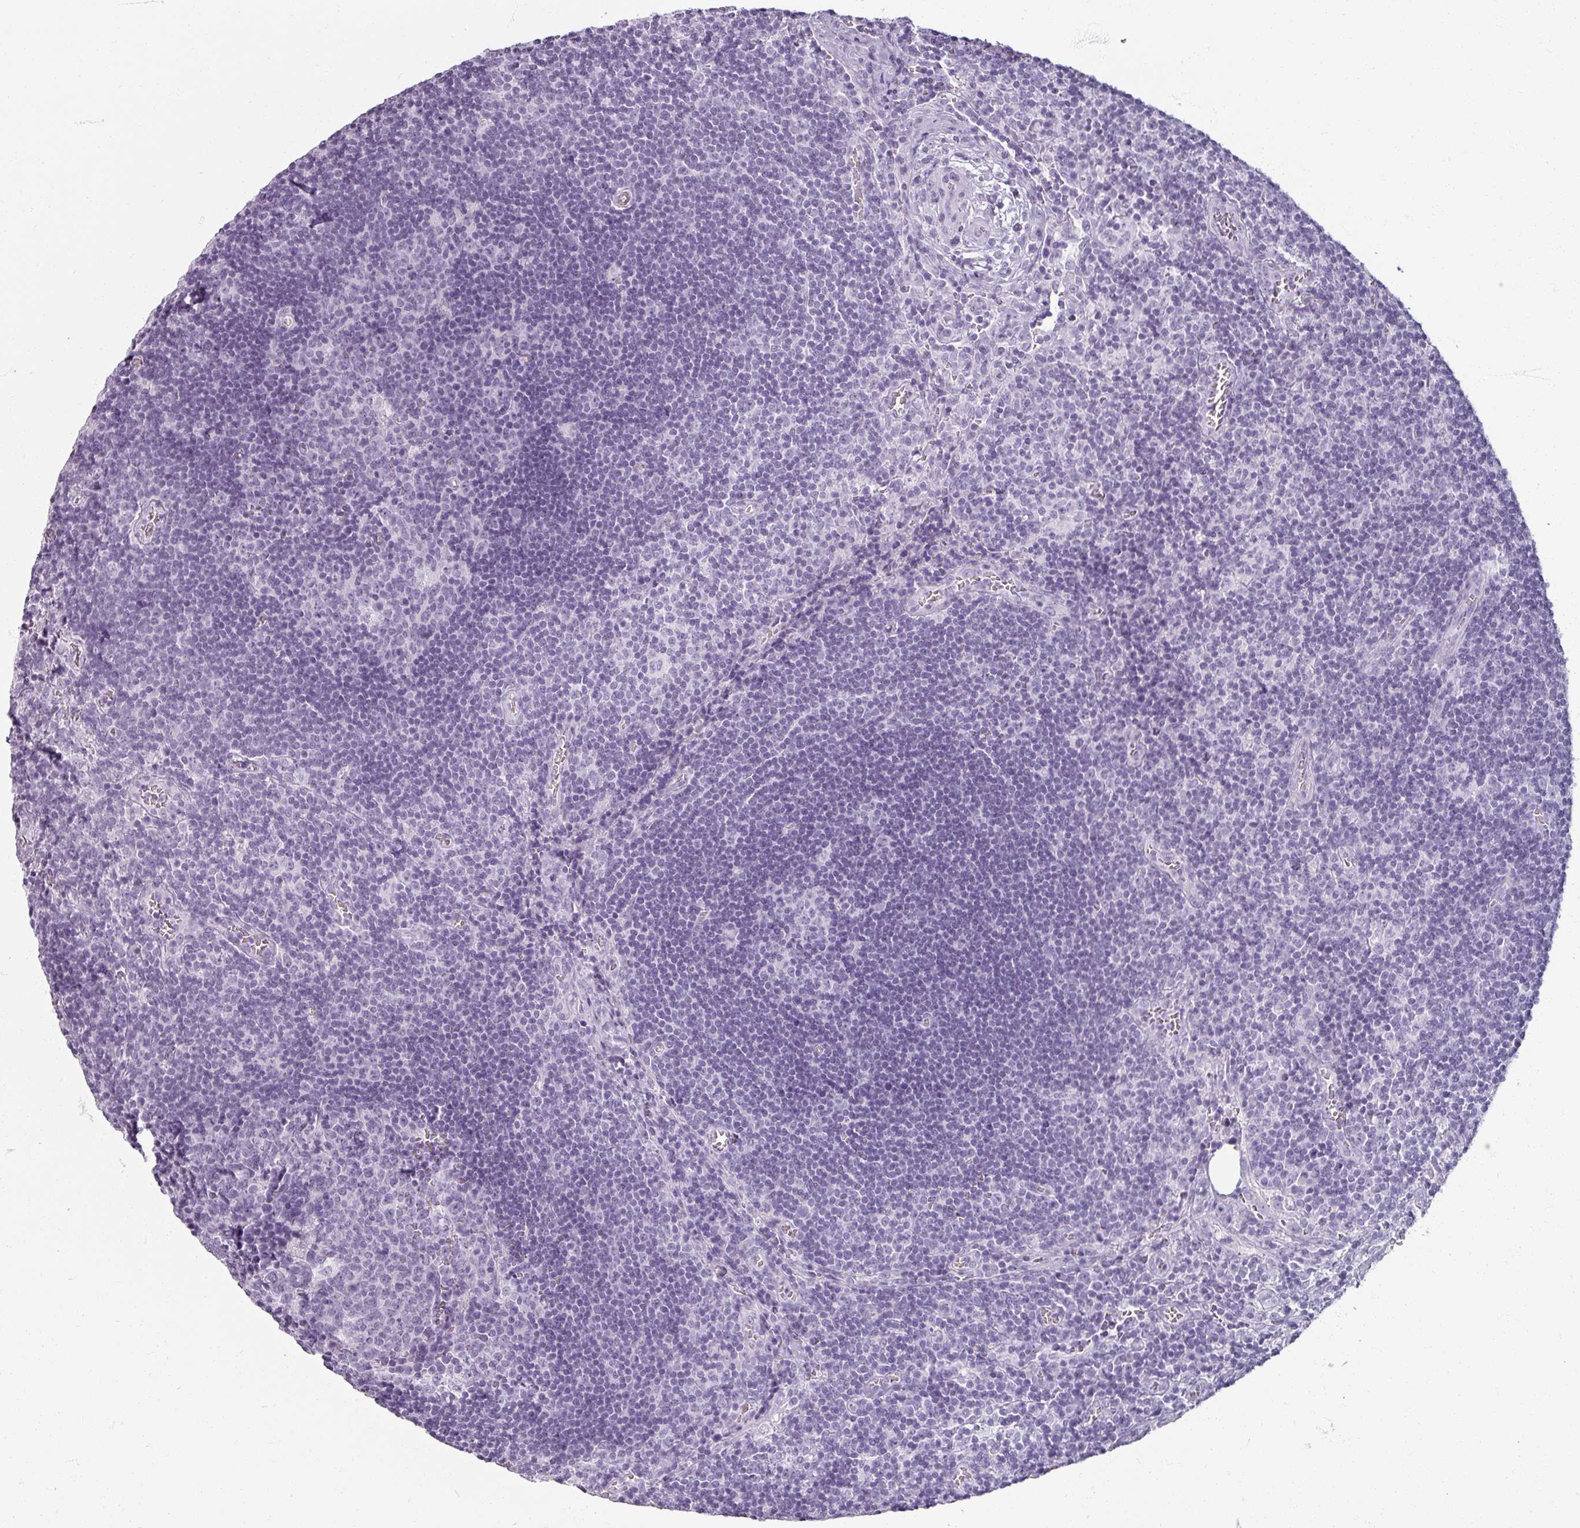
{"staining": {"intensity": "negative", "quantity": "none", "location": "none"}, "tissue": "lymph node", "cell_type": "Germinal center cells", "image_type": "normal", "snomed": [{"axis": "morphology", "description": "Normal tissue, NOS"}, {"axis": "topography", "description": "Lymph node"}], "caption": "Human lymph node stained for a protein using IHC exhibits no positivity in germinal center cells.", "gene": "REG3A", "patient": {"sex": "male", "age": 50}}